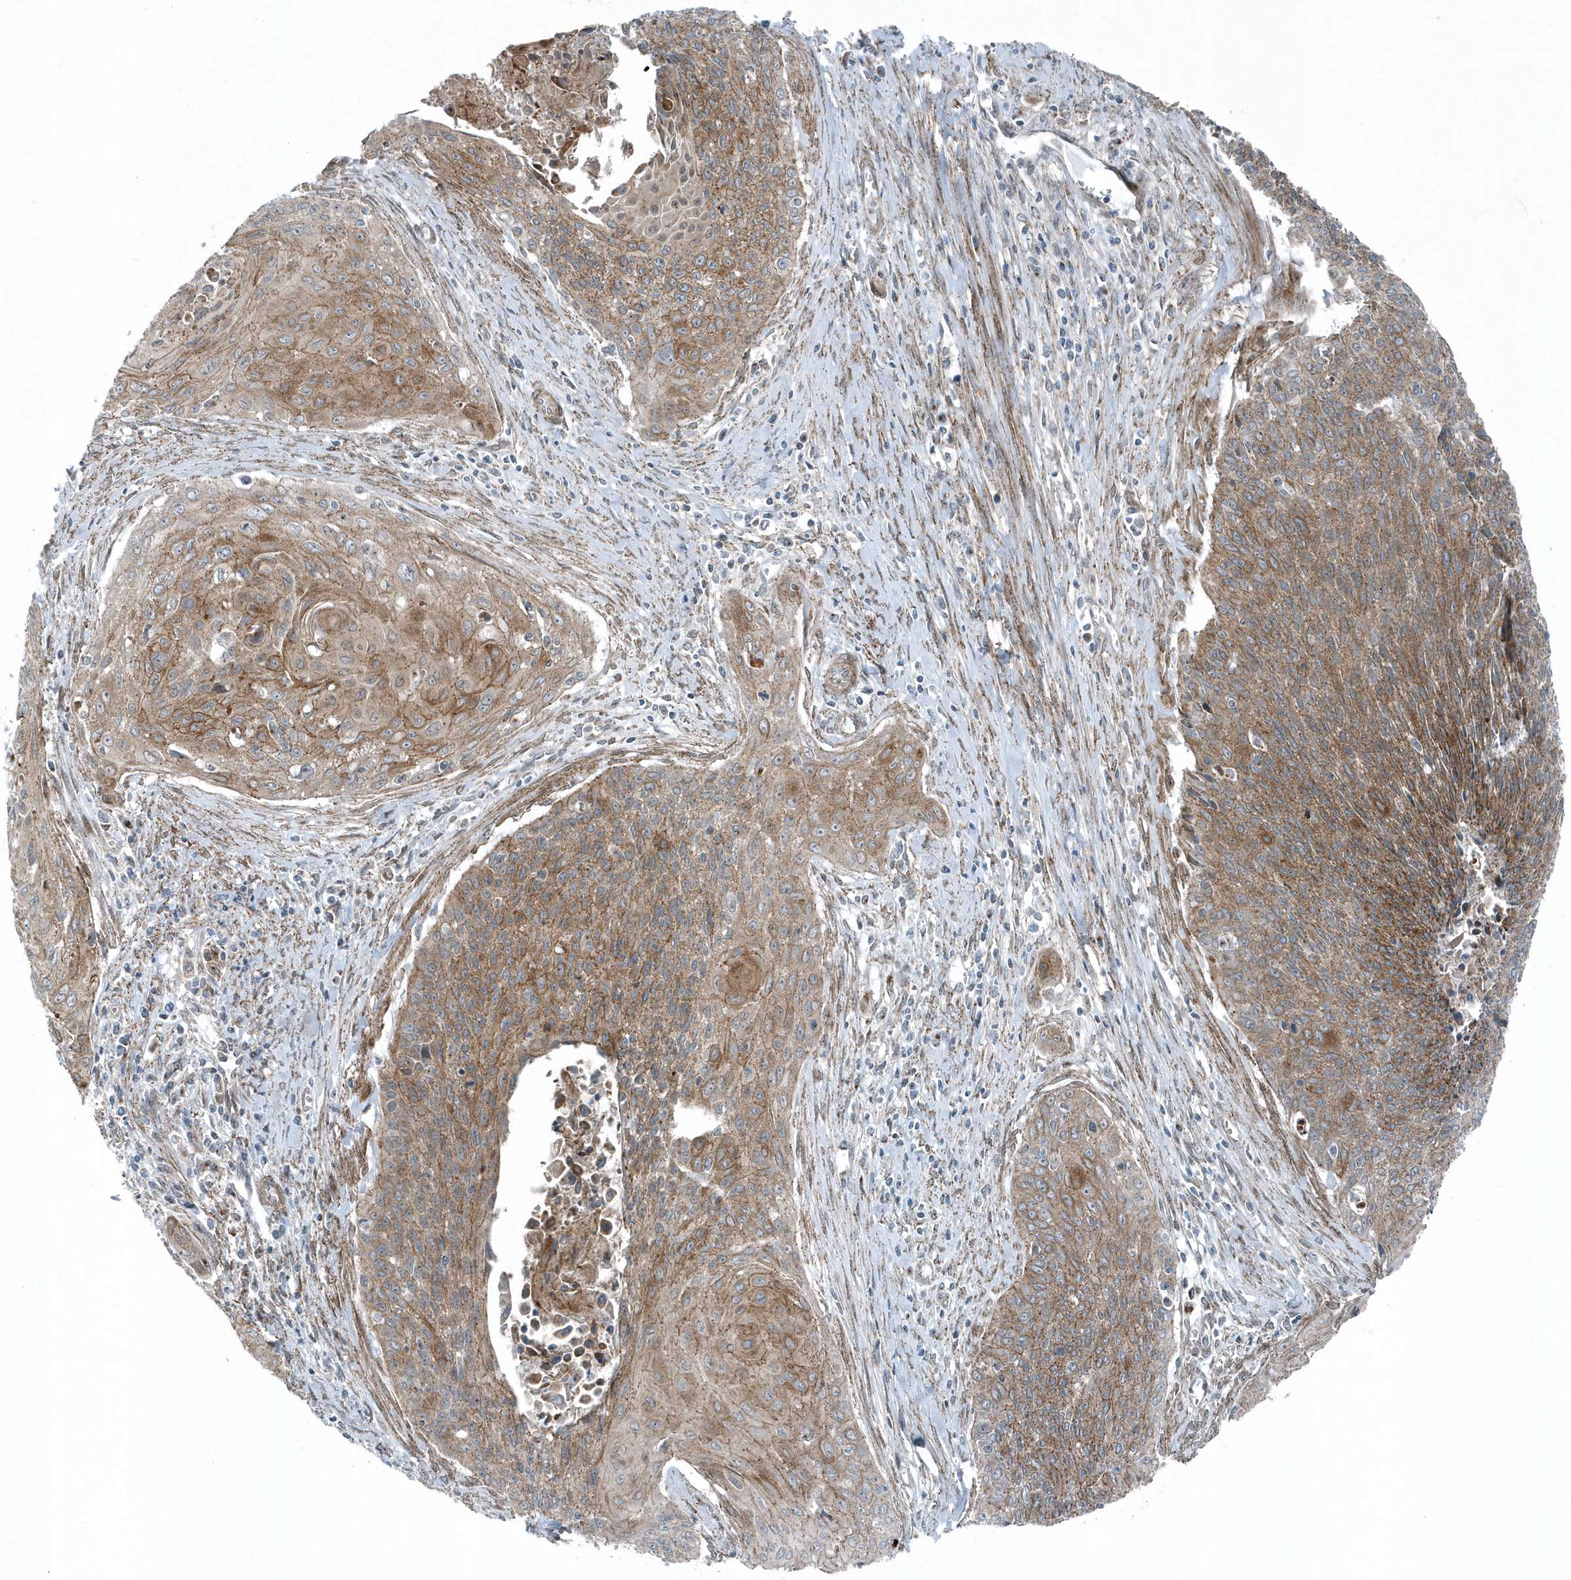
{"staining": {"intensity": "moderate", "quantity": ">75%", "location": "cytoplasmic/membranous"}, "tissue": "cervical cancer", "cell_type": "Tumor cells", "image_type": "cancer", "snomed": [{"axis": "morphology", "description": "Squamous cell carcinoma, NOS"}, {"axis": "topography", "description": "Cervix"}], "caption": "This micrograph shows immunohistochemistry staining of cervical cancer, with medium moderate cytoplasmic/membranous staining in approximately >75% of tumor cells.", "gene": "GCC2", "patient": {"sex": "female", "age": 55}}